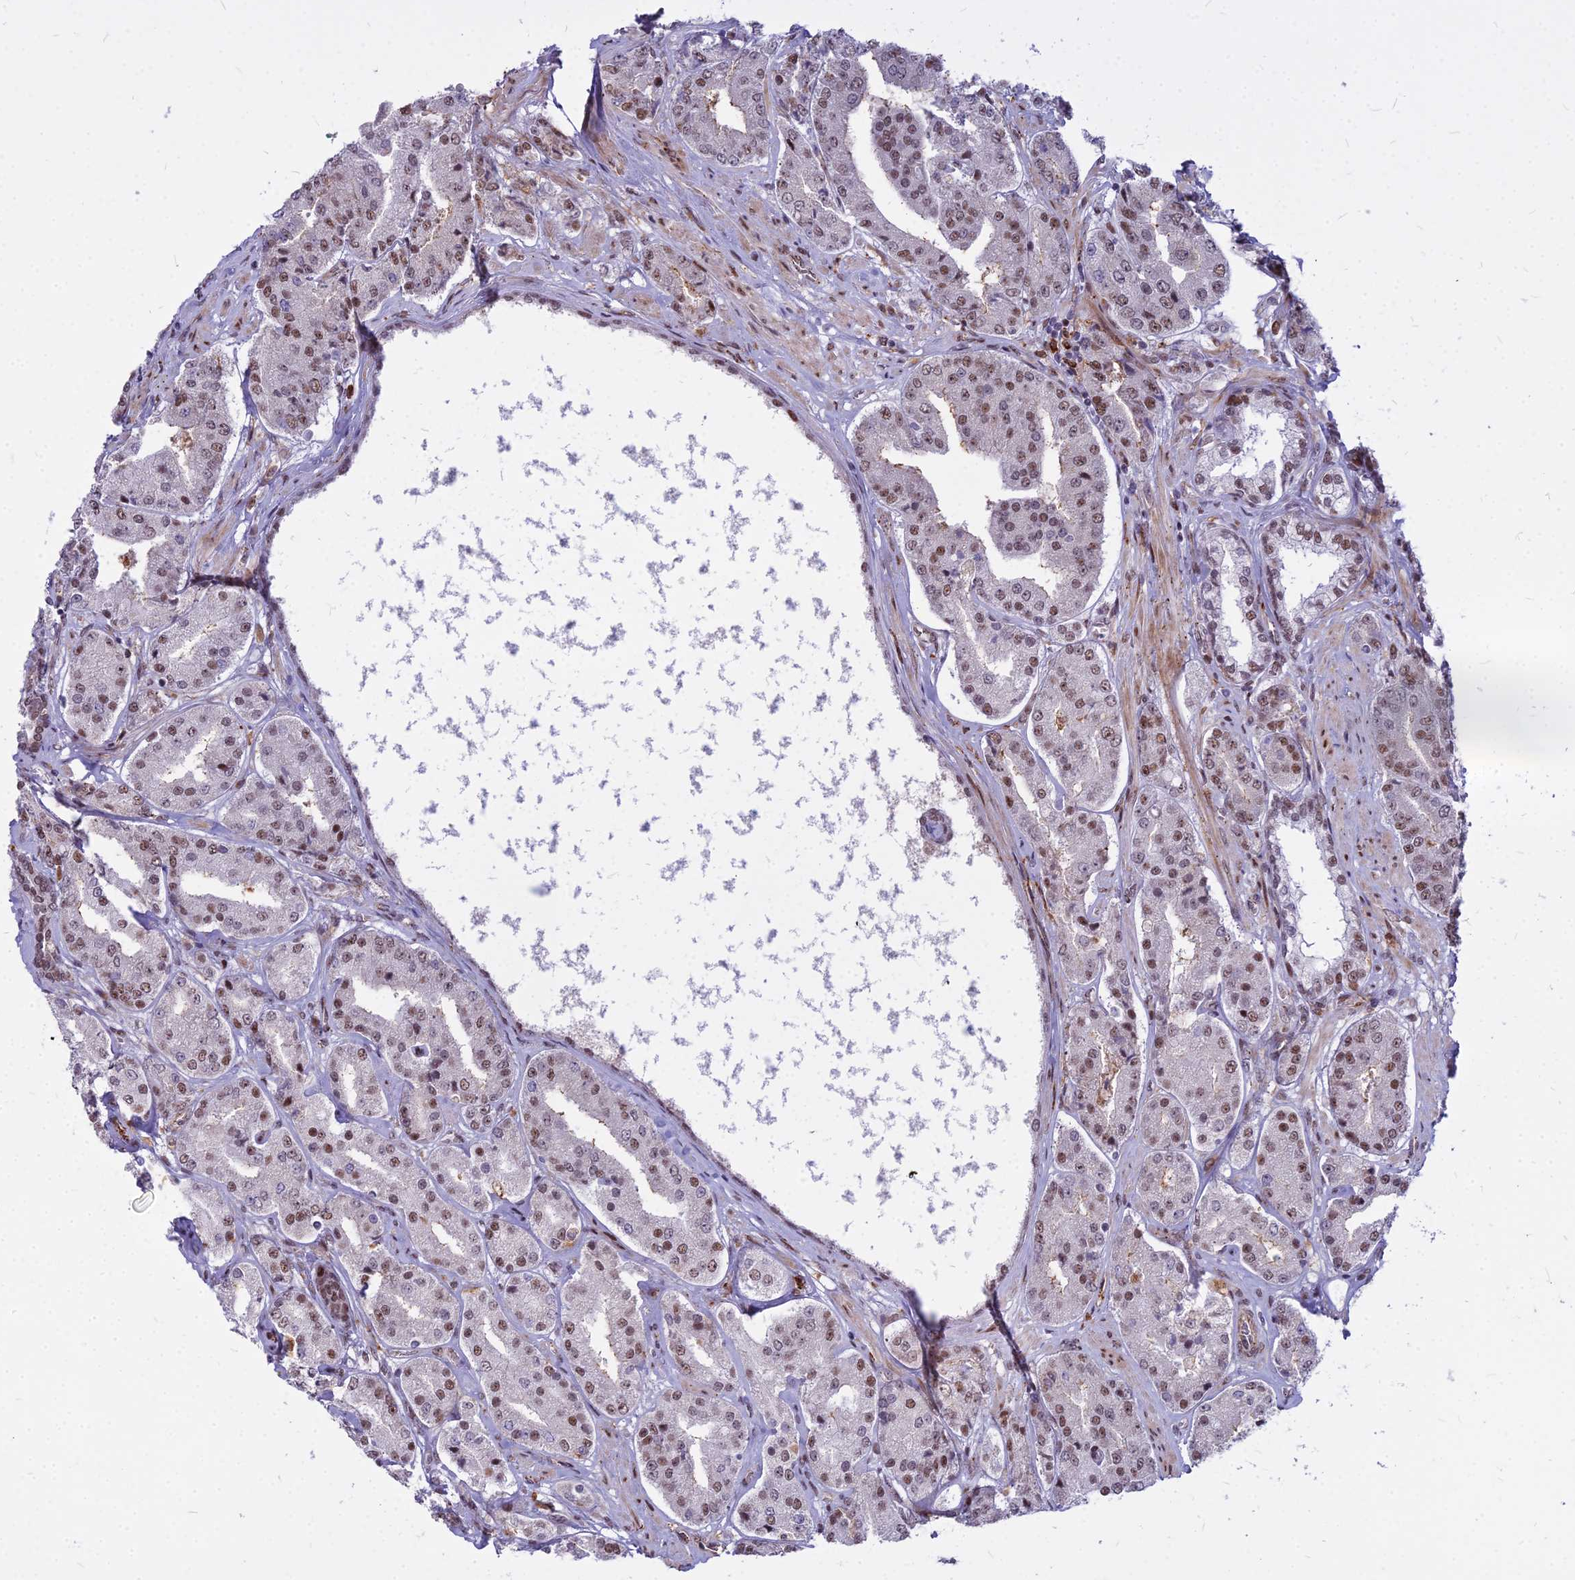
{"staining": {"intensity": "moderate", "quantity": ">75%", "location": "nuclear"}, "tissue": "prostate cancer", "cell_type": "Tumor cells", "image_type": "cancer", "snomed": [{"axis": "morphology", "description": "Adenocarcinoma, High grade"}, {"axis": "topography", "description": "Prostate"}], "caption": "About >75% of tumor cells in human prostate cancer show moderate nuclear protein positivity as visualized by brown immunohistochemical staining.", "gene": "ALG10", "patient": {"sex": "male", "age": 63}}